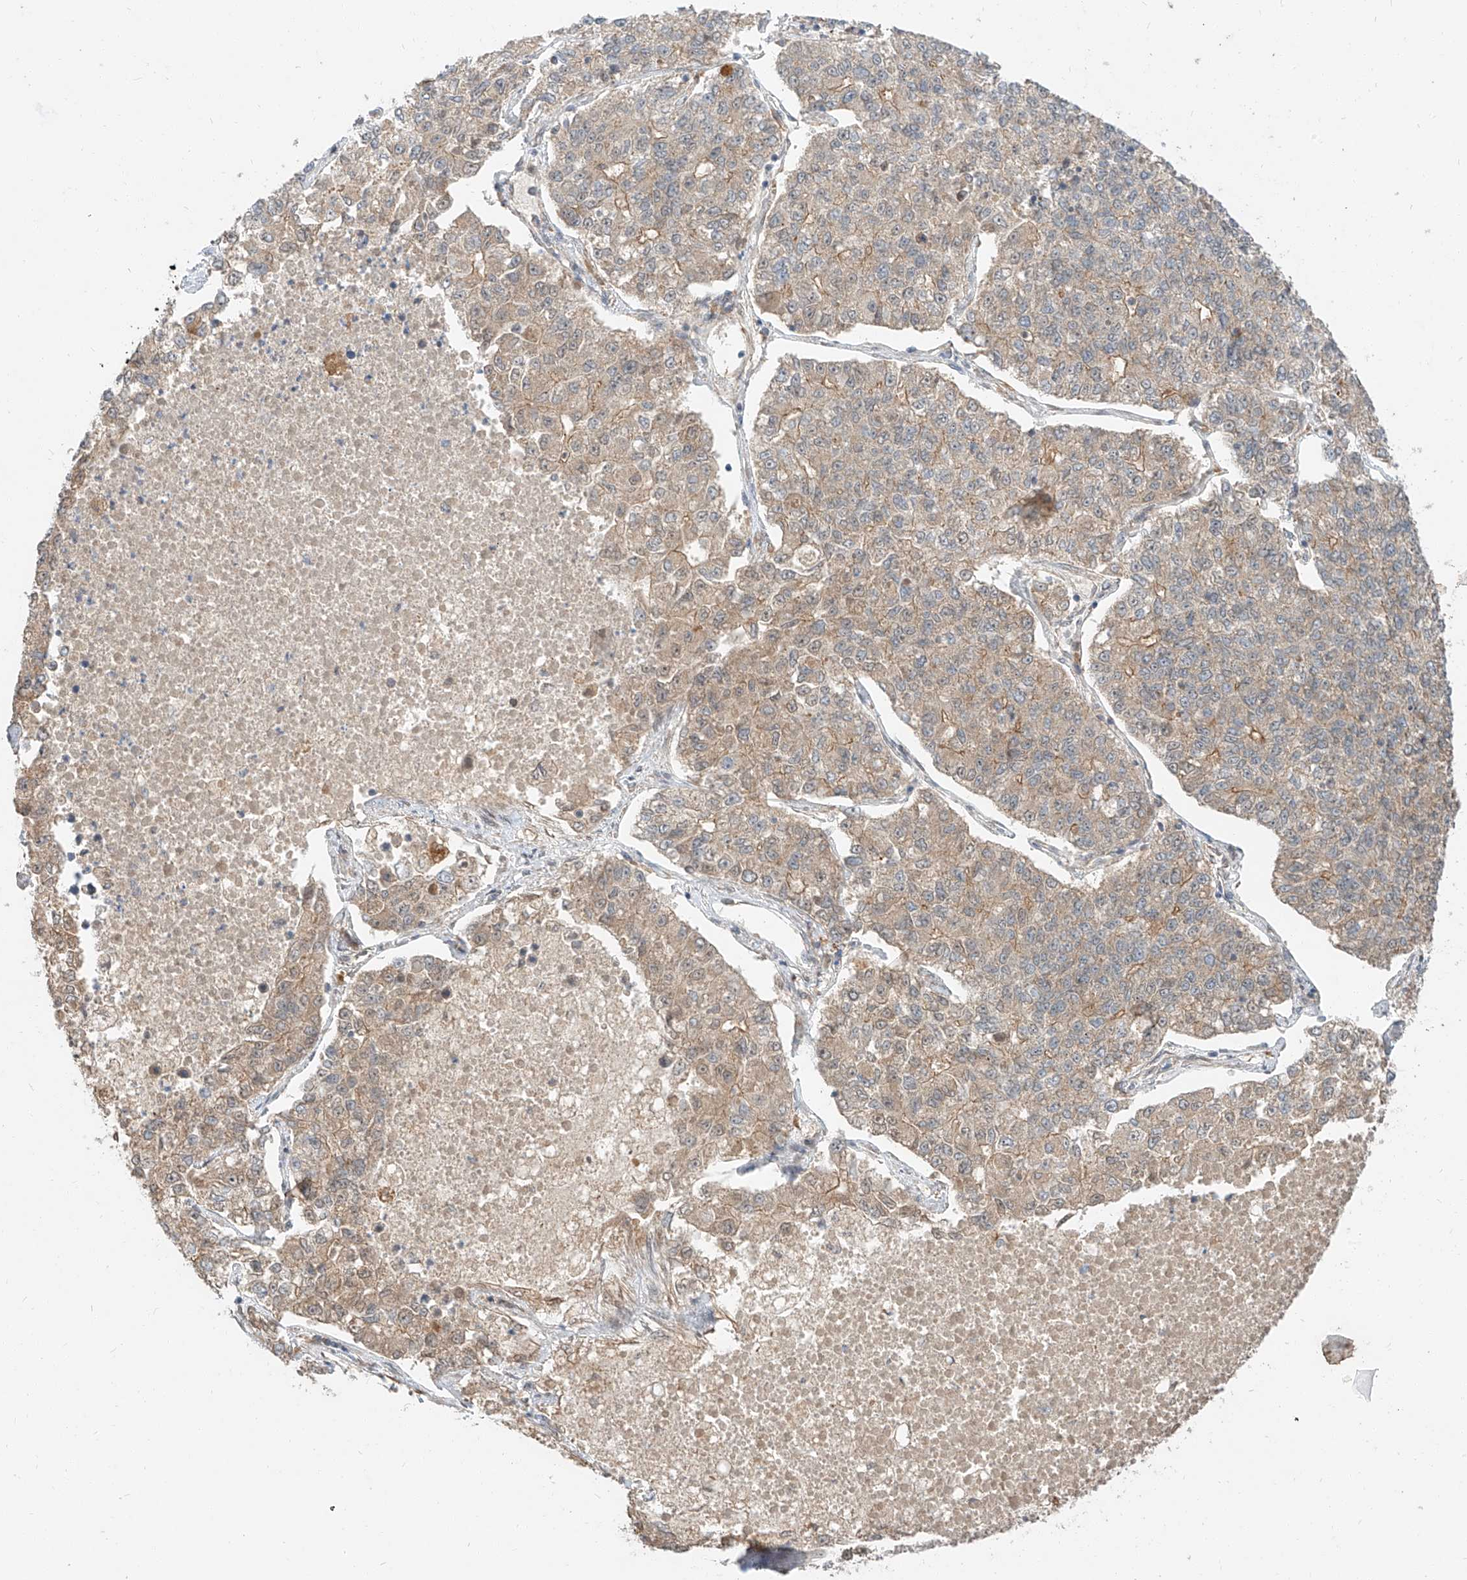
{"staining": {"intensity": "weak", "quantity": ">75%", "location": "cytoplasmic/membranous"}, "tissue": "lung cancer", "cell_type": "Tumor cells", "image_type": "cancer", "snomed": [{"axis": "morphology", "description": "Adenocarcinoma, NOS"}, {"axis": "topography", "description": "Lung"}], "caption": "IHC image of human adenocarcinoma (lung) stained for a protein (brown), which exhibits low levels of weak cytoplasmic/membranous positivity in approximately >75% of tumor cells.", "gene": "STX19", "patient": {"sex": "male", "age": 49}}